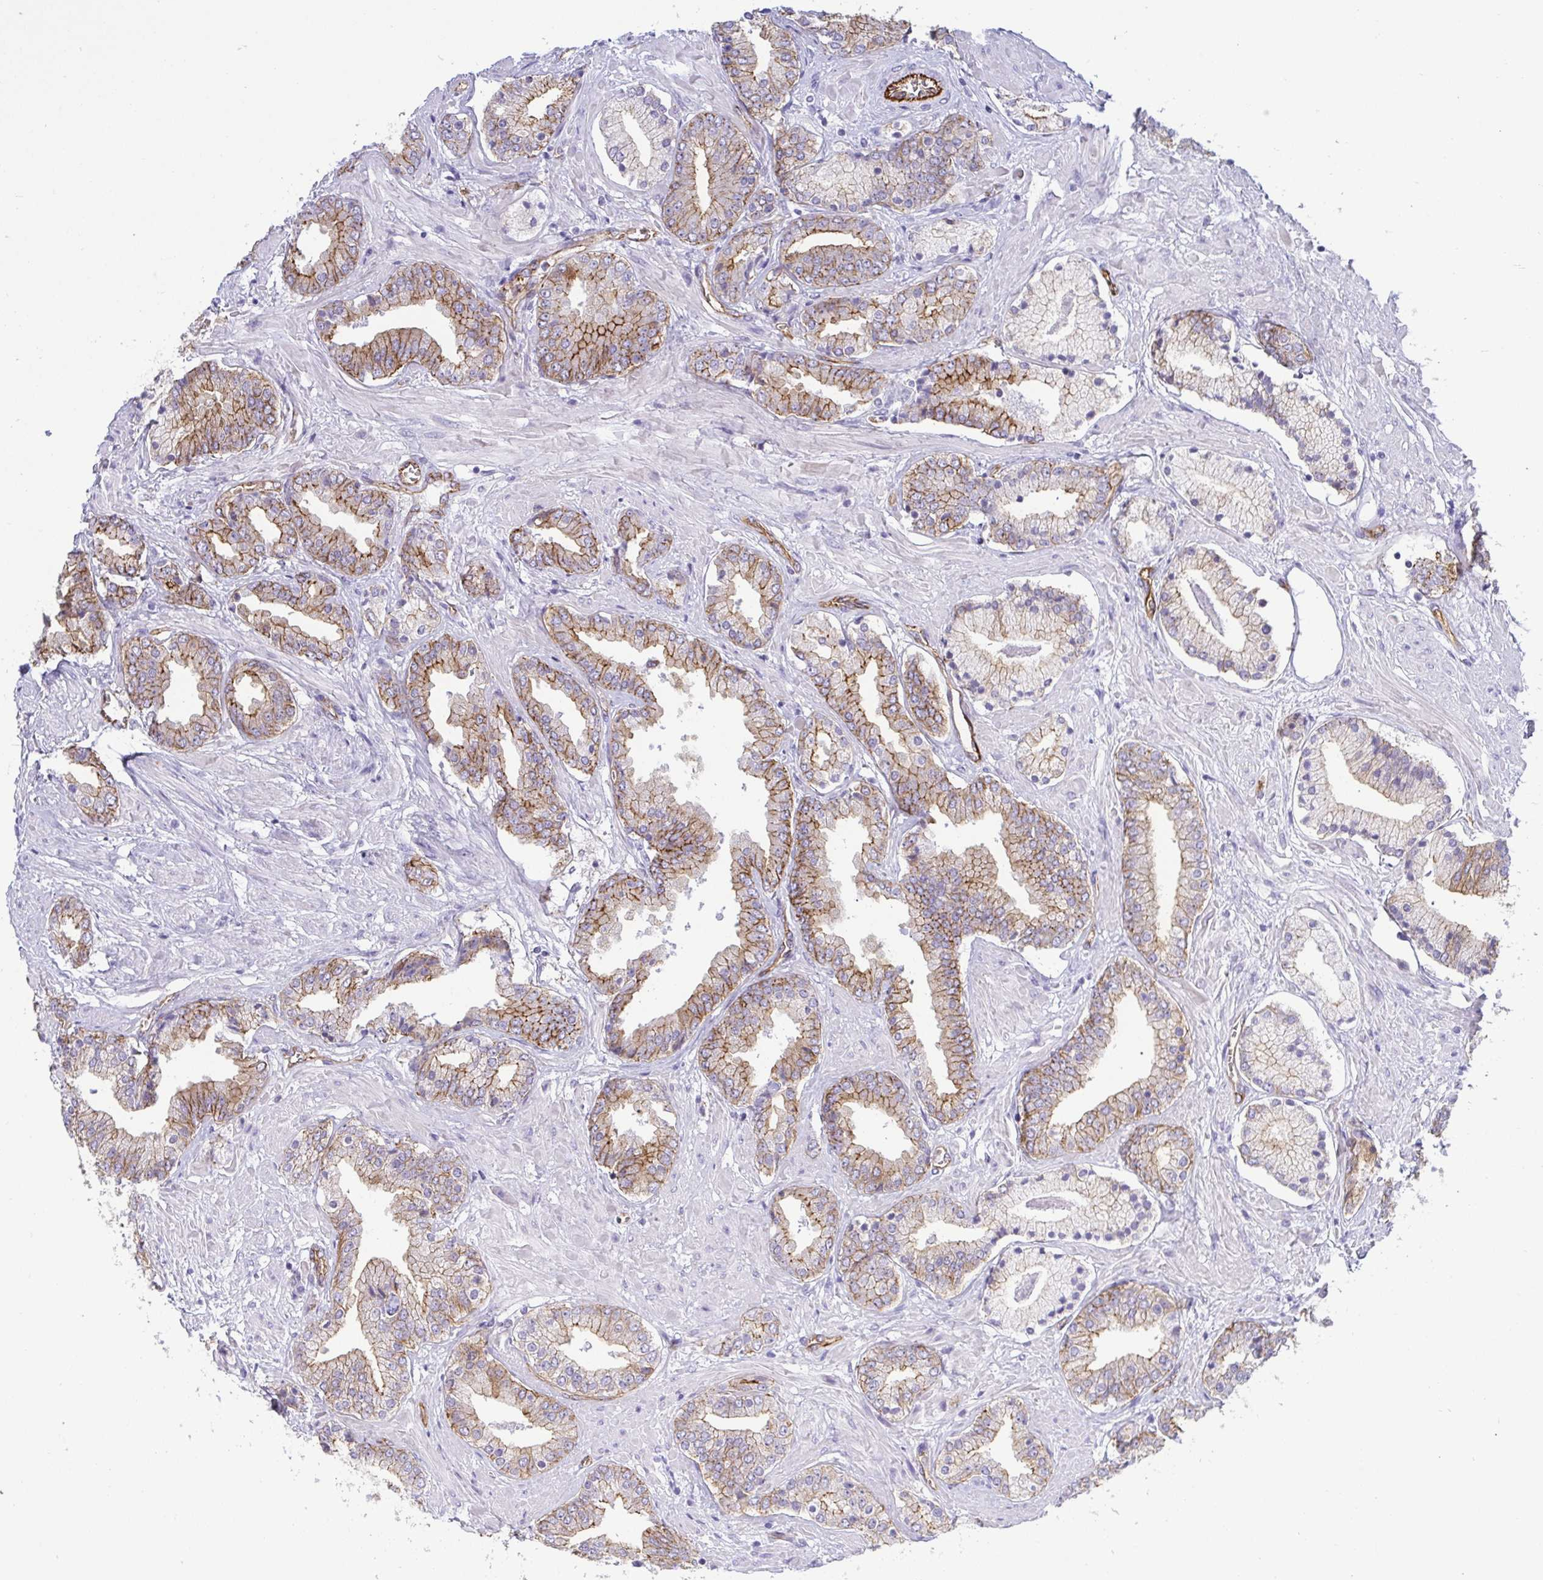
{"staining": {"intensity": "moderate", "quantity": "25%-75%", "location": "cytoplasmic/membranous"}, "tissue": "prostate cancer", "cell_type": "Tumor cells", "image_type": "cancer", "snomed": [{"axis": "morphology", "description": "Adenocarcinoma, High grade"}, {"axis": "topography", "description": "Prostate"}], "caption": "Immunohistochemical staining of prostate high-grade adenocarcinoma demonstrates medium levels of moderate cytoplasmic/membranous staining in approximately 25%-75% of tumor cells. (DAB IHC with brightfield microscopy, high magnification).", "gene": "LIMA1", "patient": {"sex": "male", "age": 56}}